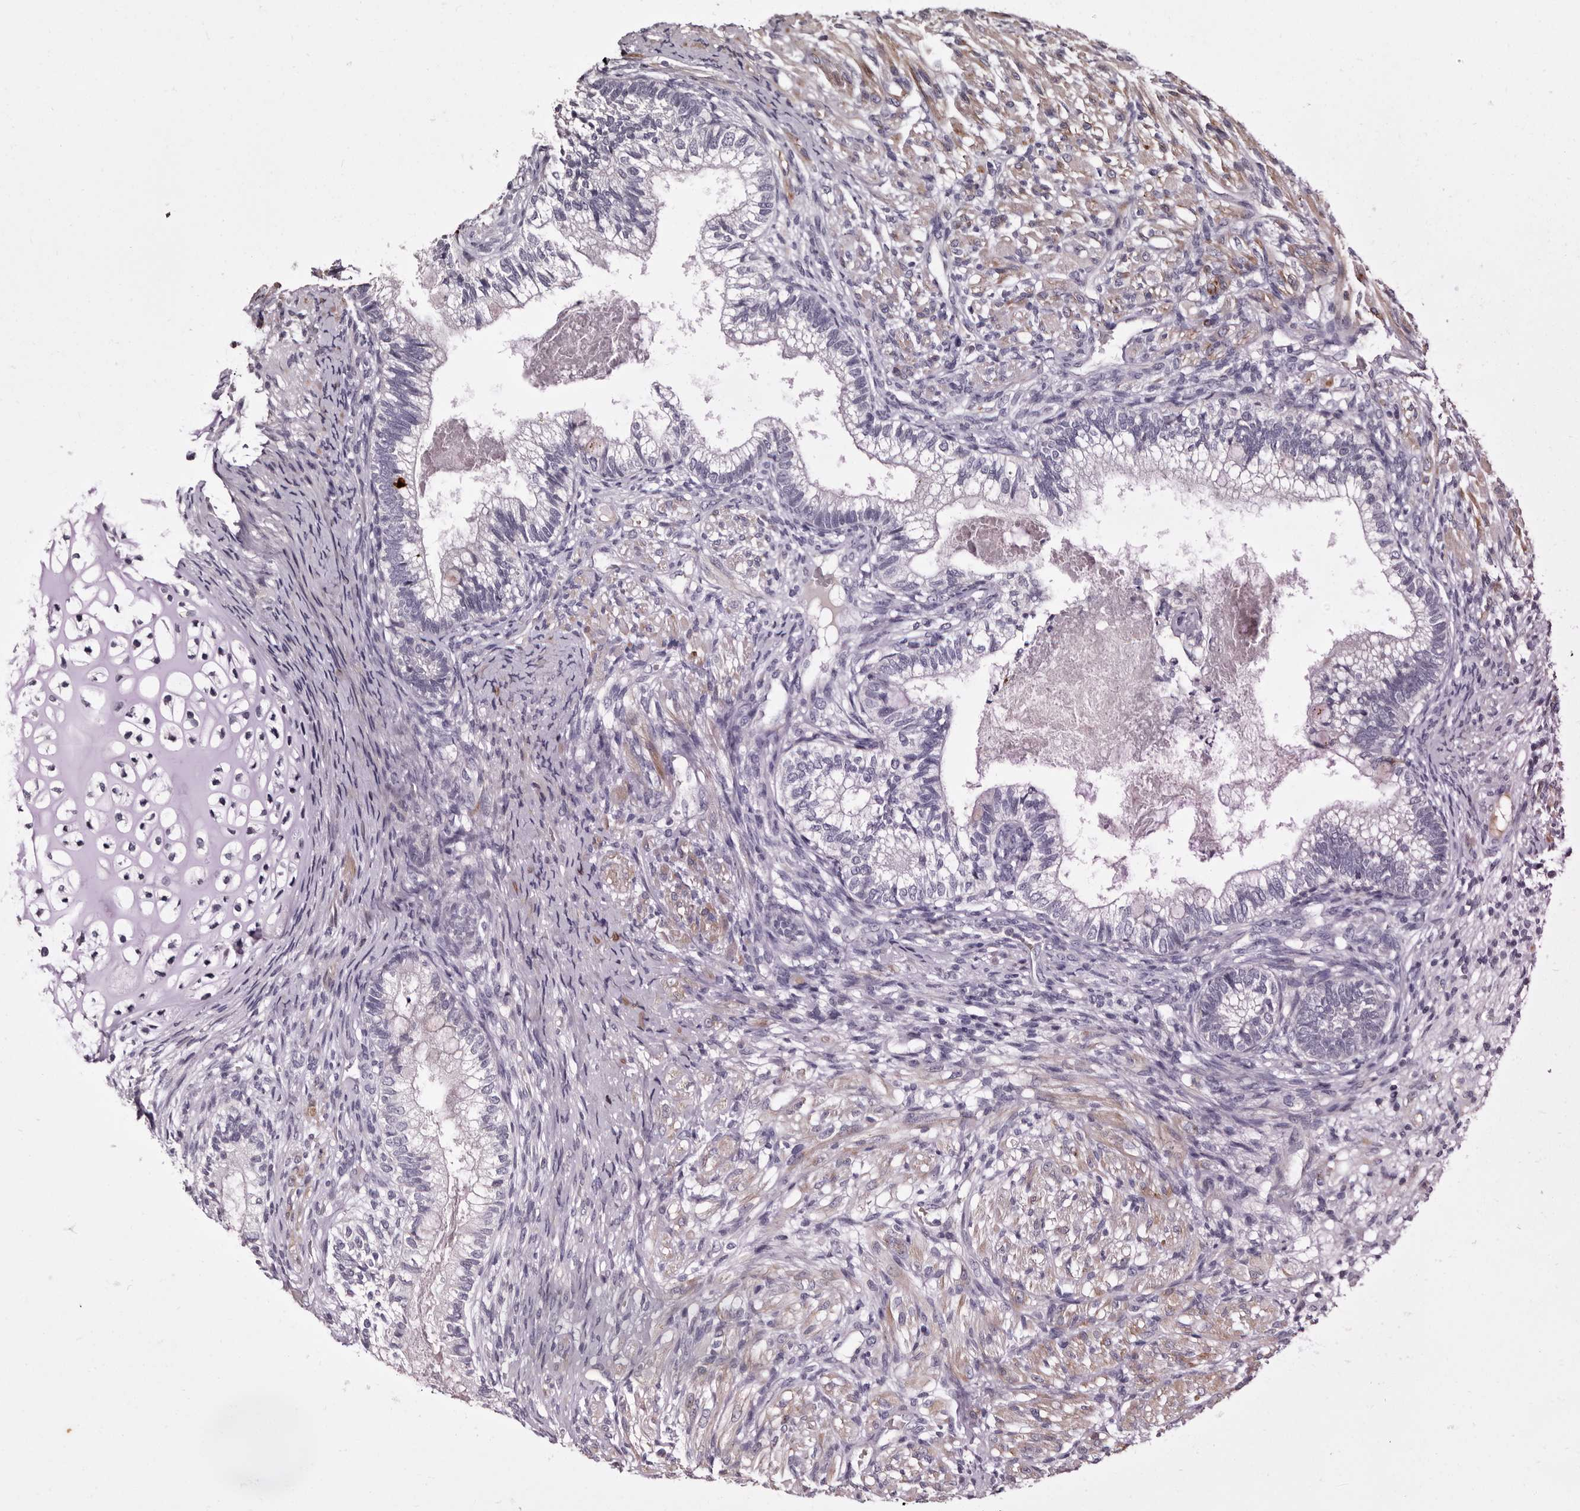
{"staining": {"intensity": "negative", "quantity": "none", "location": "none"}, "tissue": "testis cancer", "cell_type": "Tumor cells", "image_type": "cancer", "snomed": [{"axis": "morphology", "description": "Seminoma, NOS"}, {"axis": "morphology", "description": "Carcinoma, Embryonal, NOS"}, {"axis": "topography", "description": "Testis"}], "caption": "Tumor cells are negative for brown protein staining in testis seminoma.", "gene": "BPGM", "patient": {"sex": "male", "age": 28}}